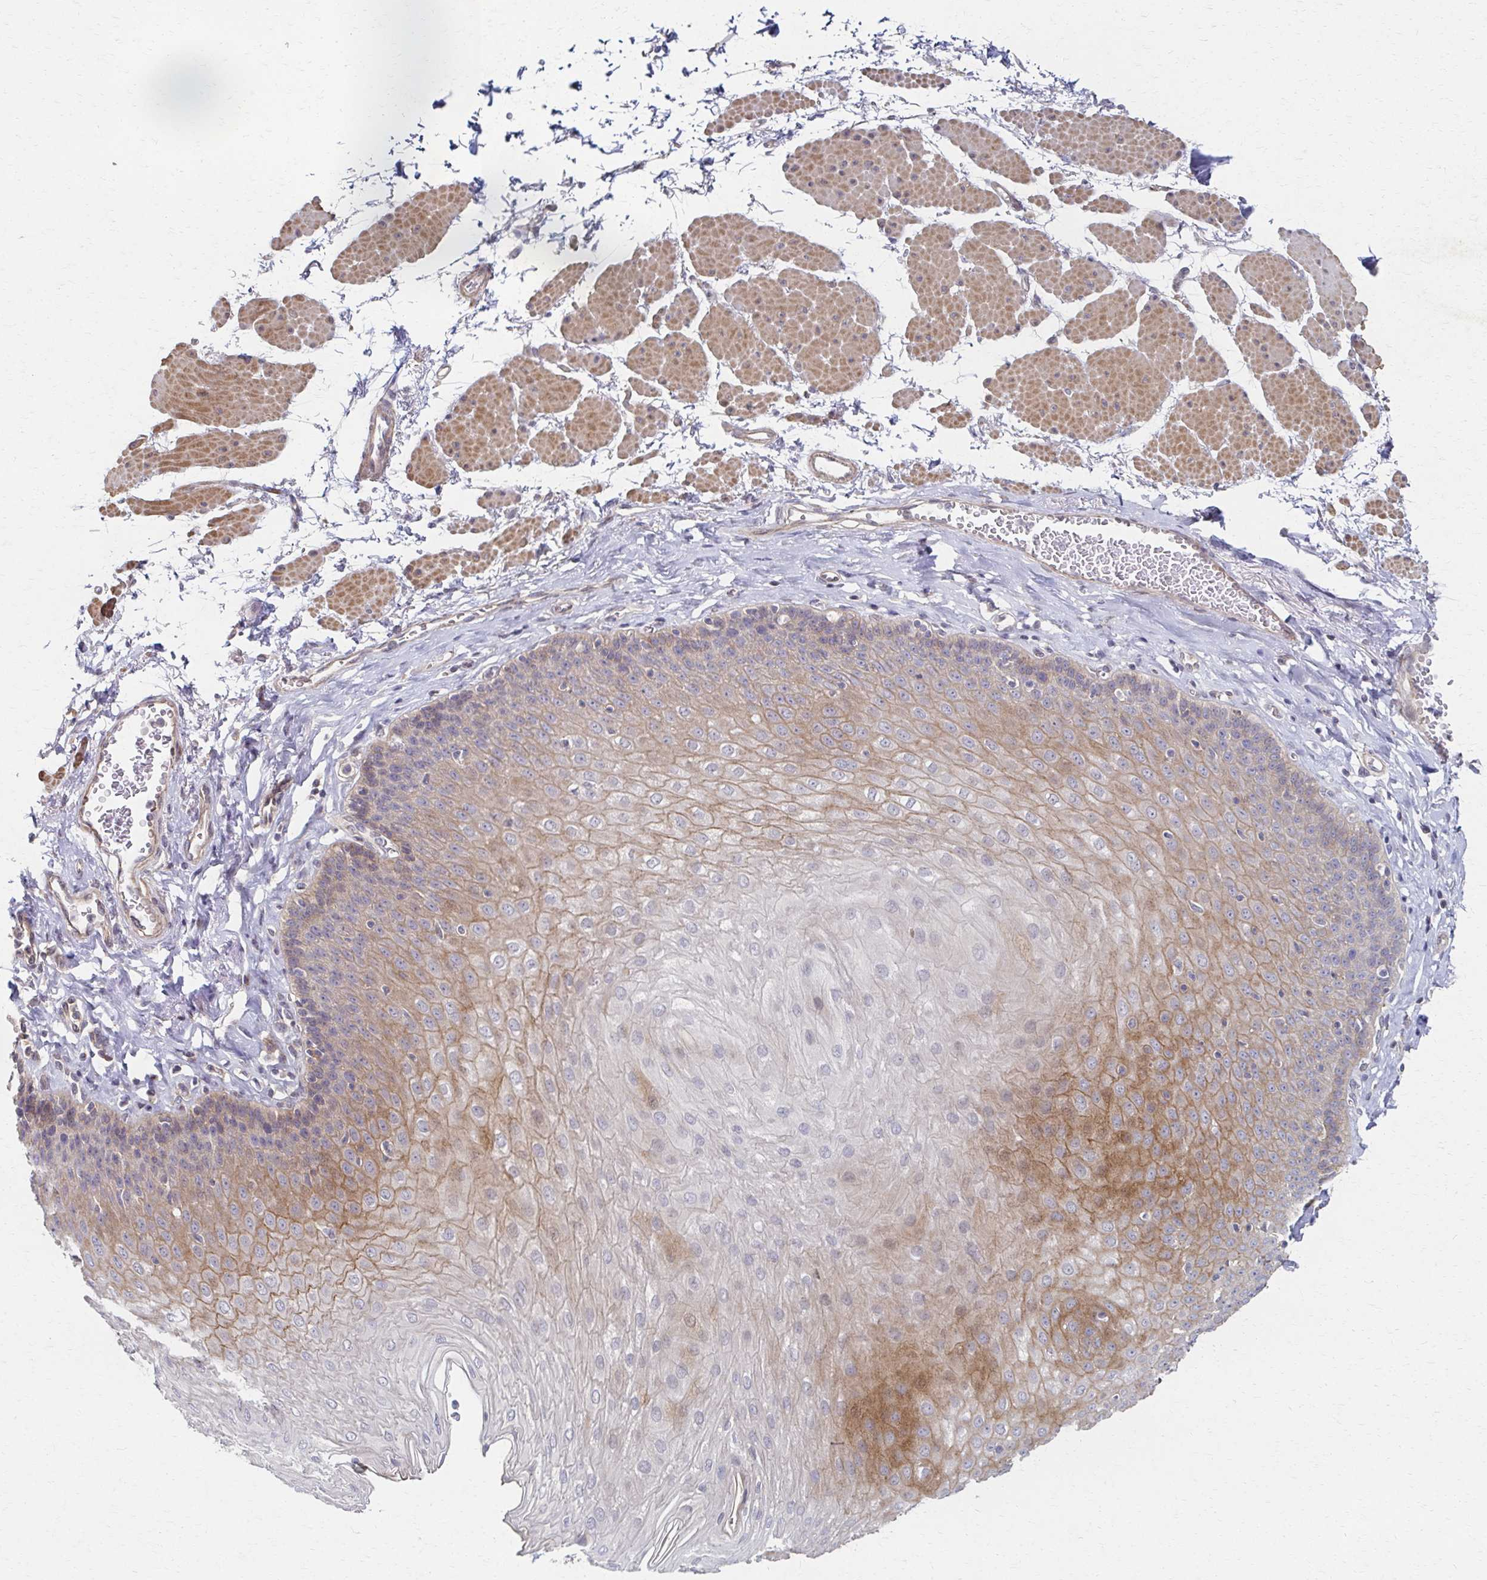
{"staining": {"intensity": "moderate", "quantity": "25%-75%", "location": "cytoplasmic/membranous"}, "tissue": "esophagus", "cell_type": "Squamous epithelial cells", "image_type": "normal", "snomed": [{"axis": "morphology", "description": "Normal tissue, NOS"}, {"axis": "topography", "description": "Esophagus"}], "caption": "An immunohistochemistry micrograph of benign tissue is shown. Protein staining in brown shows moderate cytoplasmic/membranous positivity in esophagus within squamous epithelial cells. The protein of interest is stained brown, and the nuclei are stained in blue (DAB (3,3'-diaminobenzidine) IHC with brightfield microscopy, high magnification).", "gene": "EOLA1", "patient": {"sex": "female", "age": 81}}